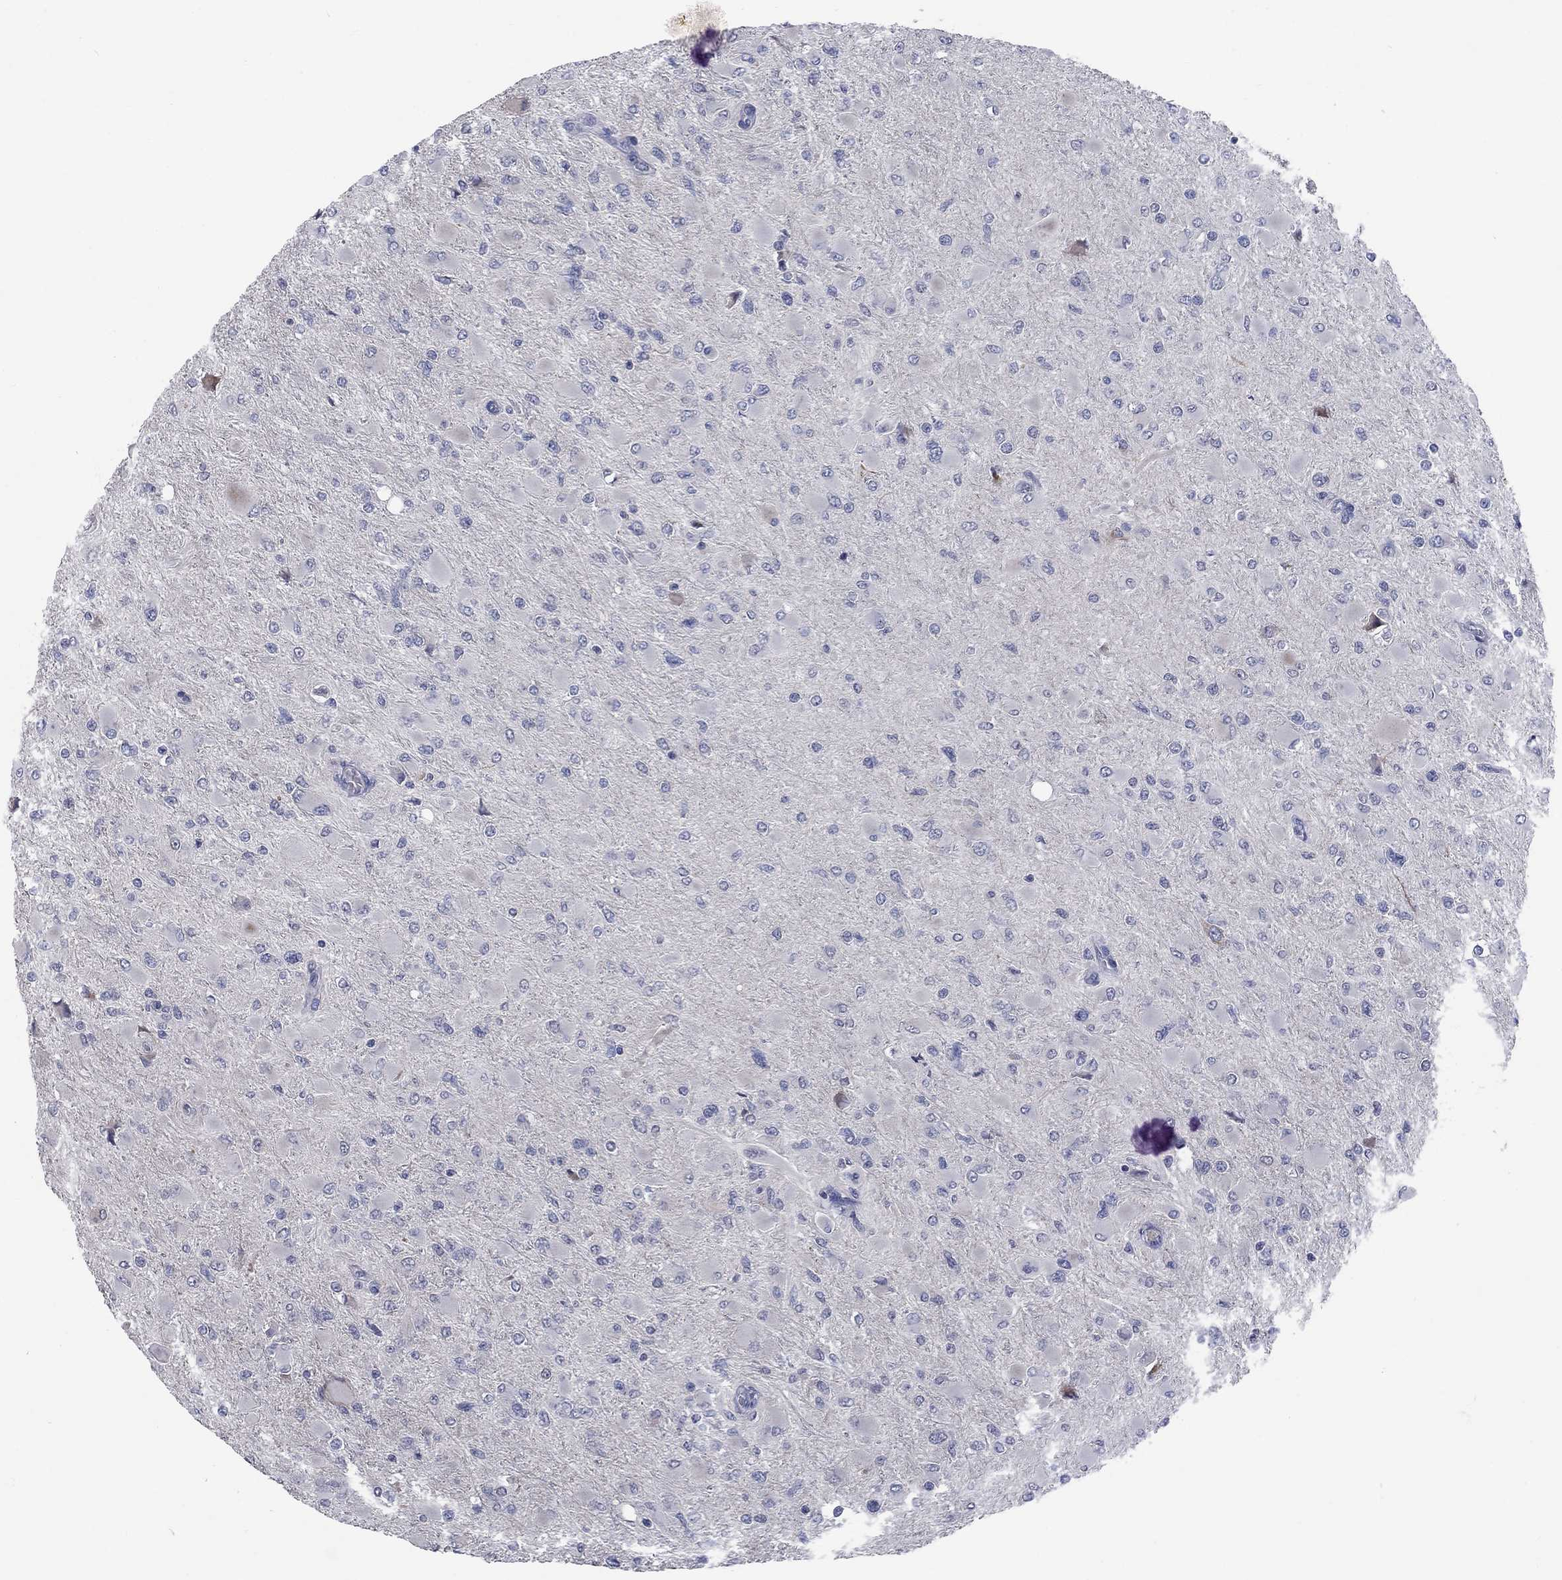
{"staining": {"intensity": "negative", "quantity": "none", "location": "none"}, "tissue": "glioma", "cell_type": "Tumor cells", "image_type": "cancer", "snomed": [{"axis": "morphology", "description": "Glioma, malignant, High grade"}, {"axis": "topography", "description": "Cerebral cortex"}], "caption": "The photomicrograph exhibits no significant positivity in tumor cells of glioma.", "gene": "CACNA1A", "patient": {"sex": "female", "age": 36}}